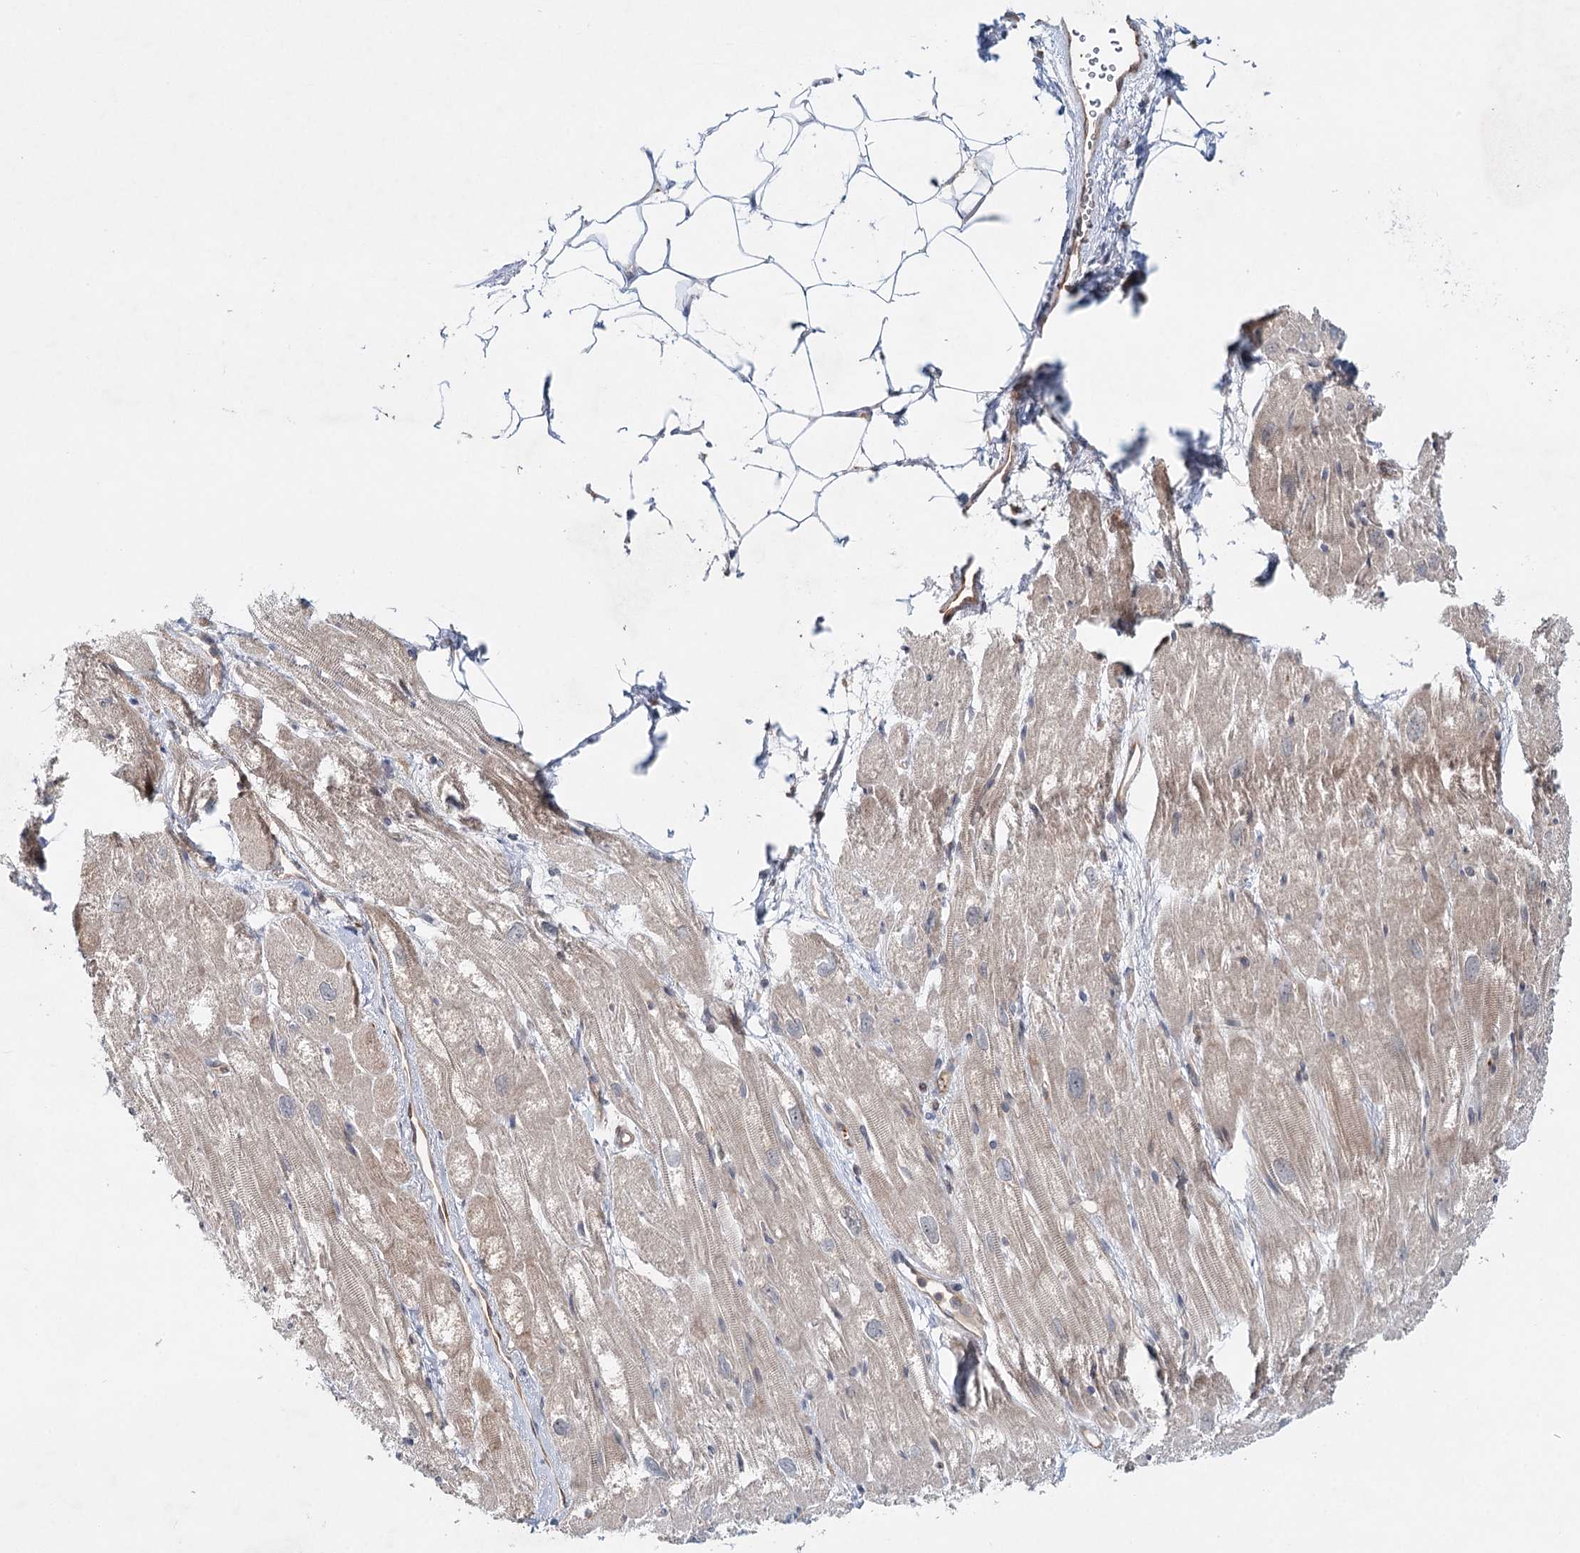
{"staining": {"intensity": "weak", "quantity": "25%-75%", "location": "cytoplasmic/membranous"}, "tissue": "heart muscle", "cell_type": "Cardiomyocytes", "image_type": "normal", "snomed": [{"axis": "morphology", "description": "Normal tissue, NOS"}, {"axis": "topography", "description": "Heart"}], "caption": "IHC micrograph of unremarkable heart muscle stained for a protein (brown), which reveals low levels of weak cytoplasmic/membranous positivity in approximately 25%-75% of cardiomyocytes.", "gene": "WDR44", "patient": {"sex": "male", "age": 50}}